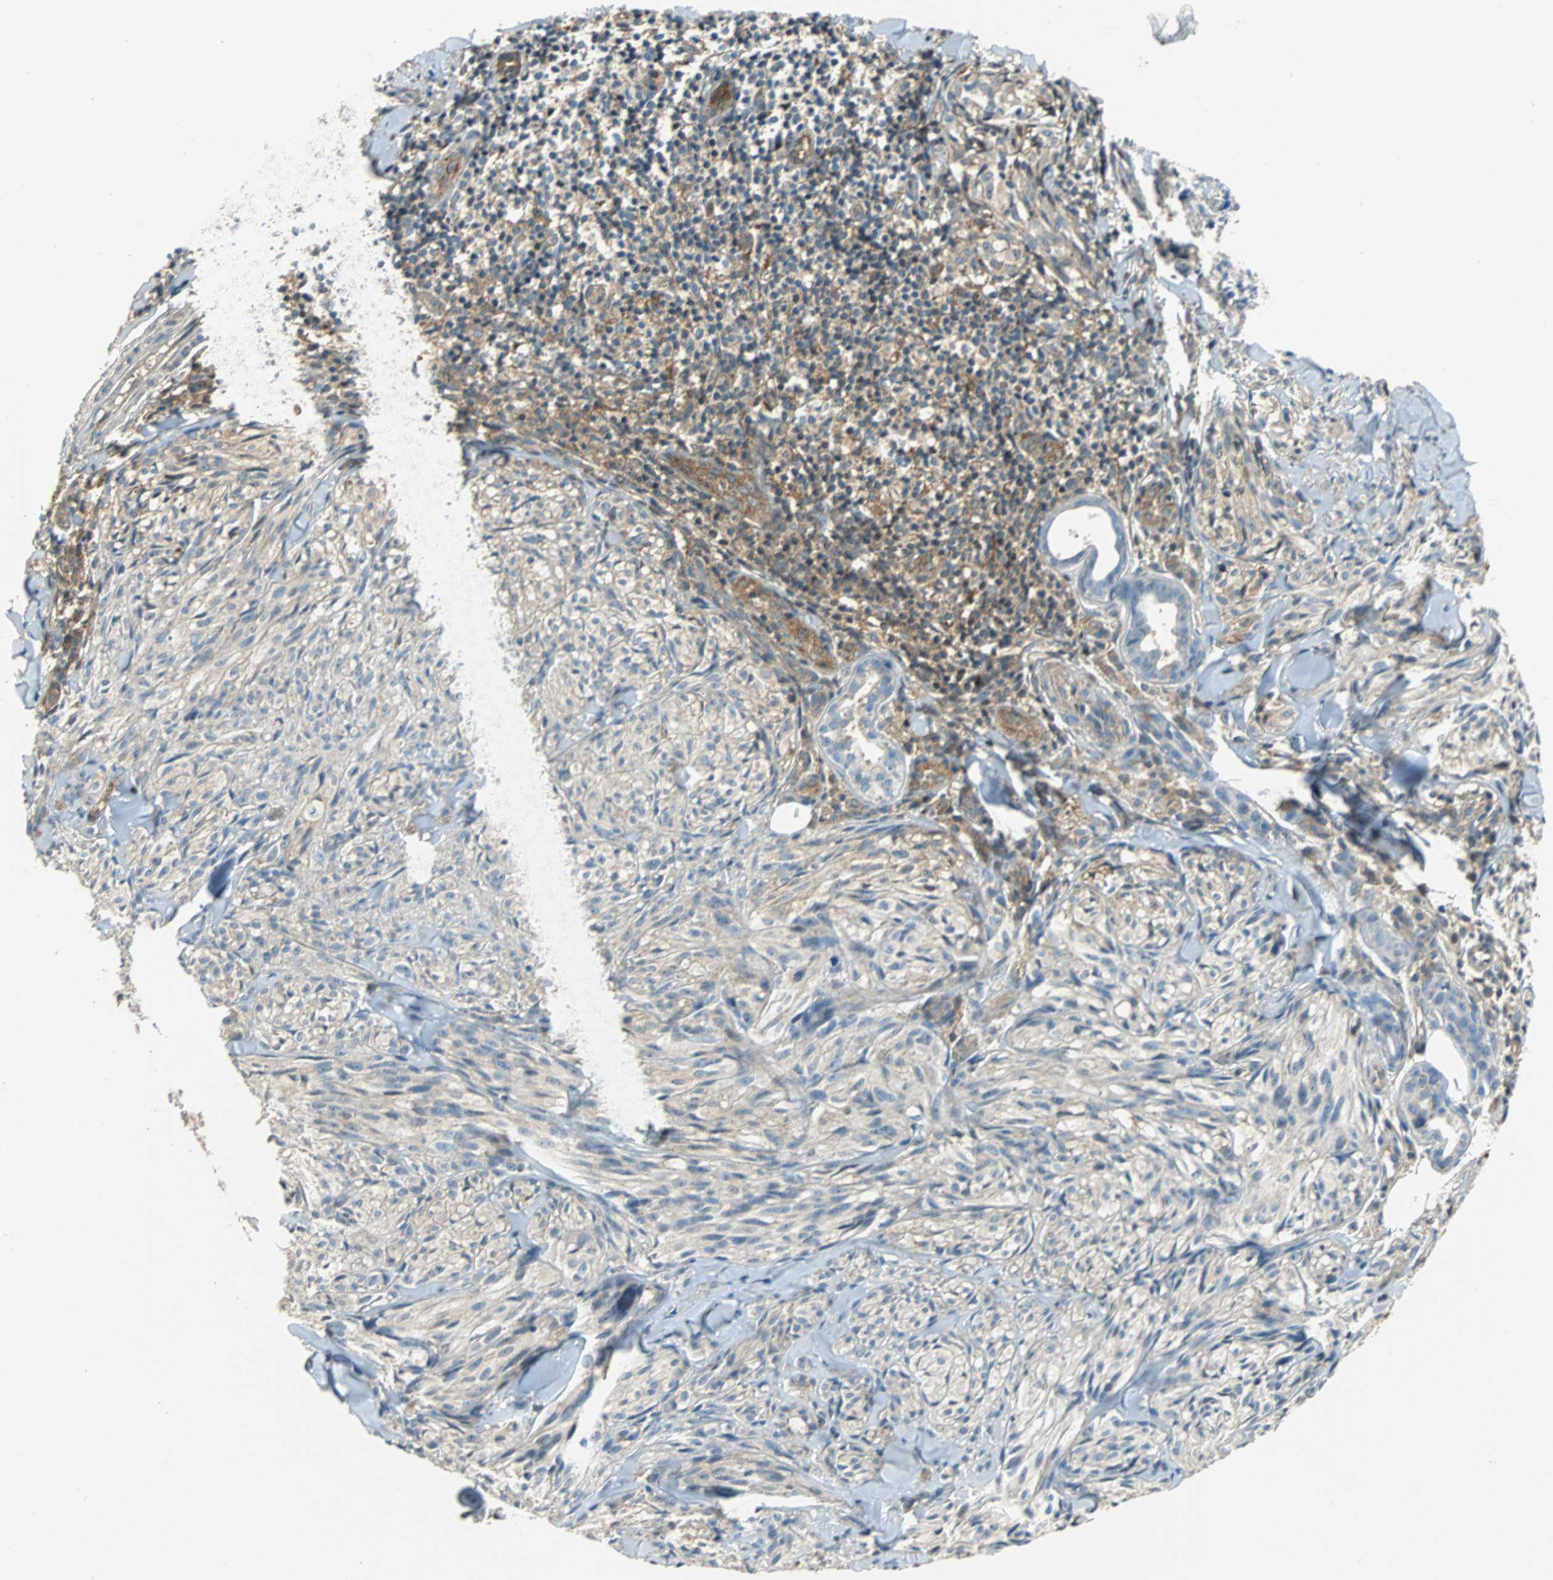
{"staining": {"intensity": "weak", "quantity": ">75%", "location": "cytoplasmic/membranous"}, "tissue": "melanoma", "cell_type": "Tumor cells", "image_type": "cancer", "snomed": [{"axis": "morphology", "description": "Malignant melanoma, Metastatic site"}, {"axis": "topography", "description": "Skin"}], "caption": "Melanoma tissue shows weak cytoplasmic/membranous staining in about >75% of tumor cells", "gene": "GSDMD", "patient": {"sex": "female", "age": 66}}